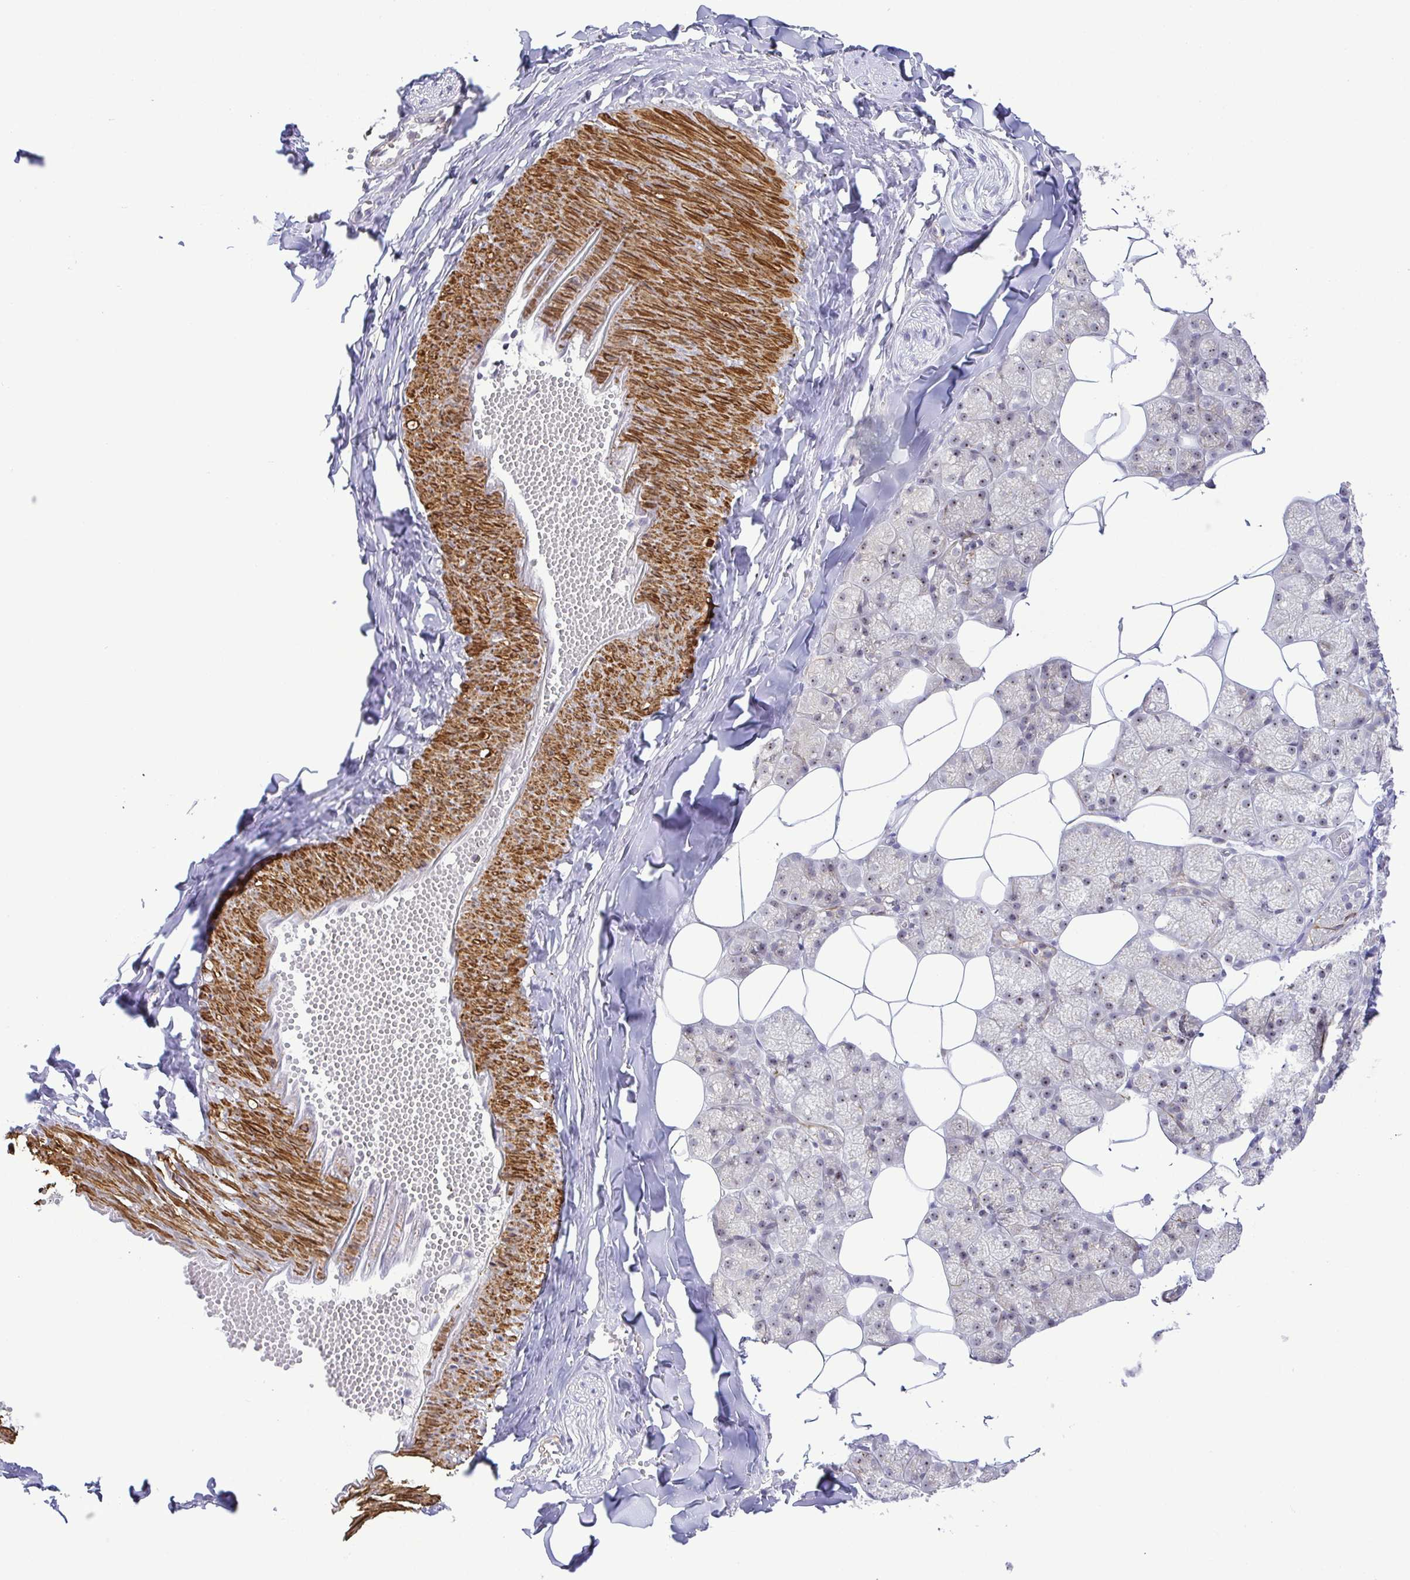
{"staining": {"intensity": "weak", "quantity": "25%-75%", "location": "cytoplasmic/membranous,nuclear"}, "tissue": "salivary gland", "cell_type": "Glandular cells", "image_type": "normal", "snomed": [{"axis": "morphology", "description": "Normal tissue, NOS"}, {"axis": "topography", "description": "Salivary gland"}, {"axis": "topography", "description": "Peripheral nerve tissue"}], "caption": "Glandular cells display weak cytoplasmic/membranous,nuclear staining in about 25%-75% of cells in normal salivary gland.", "gene": "RSL24D1", "patient": {"sex": "male", "age": 38}}